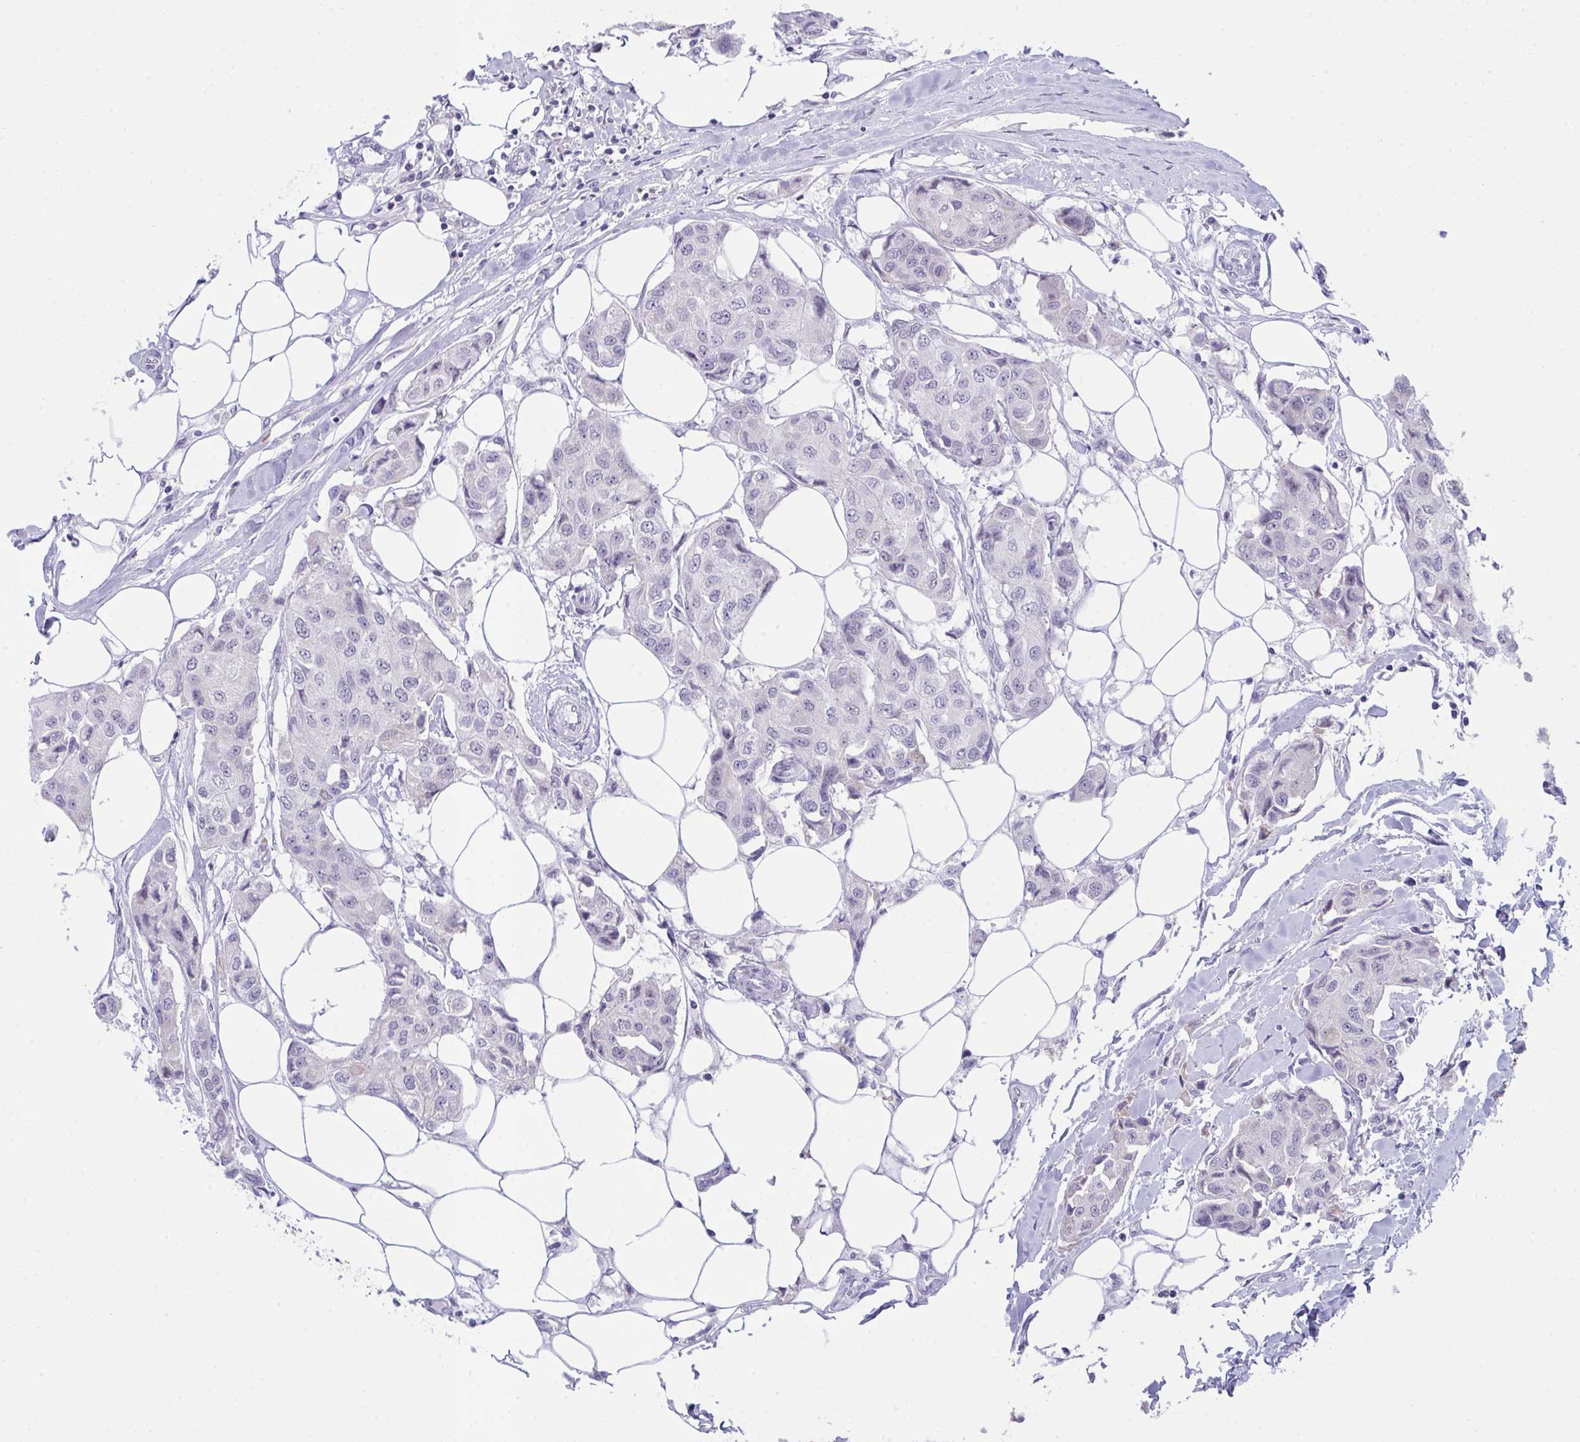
{"staining": {"intensity": "weak", "quantity": "<25%", "location": "cytoplasmic/membranous"}, "tissue": "breast cancer", "cell_type": "Tumor cells", "image_type": "cancer", "snomed": [{"axis": "morphology", "description": "Duct carcinoma"}, {"axis": "topography", "description": "Breast"}, {"axis": "topography", "description": "Lymph node"}], "caption": "This histopathology image is of breast cancer (intraductal carcinoma) stained with IHC to label a protein in brown with the nuclei are counter-stained blue. There is no expression in tumor cells. (DAB immunohistochemistry (IHC) with hematoxylin counter stain).", "gene": "PLA2G12B", "patient": {"sex": "female", "age": 80}}